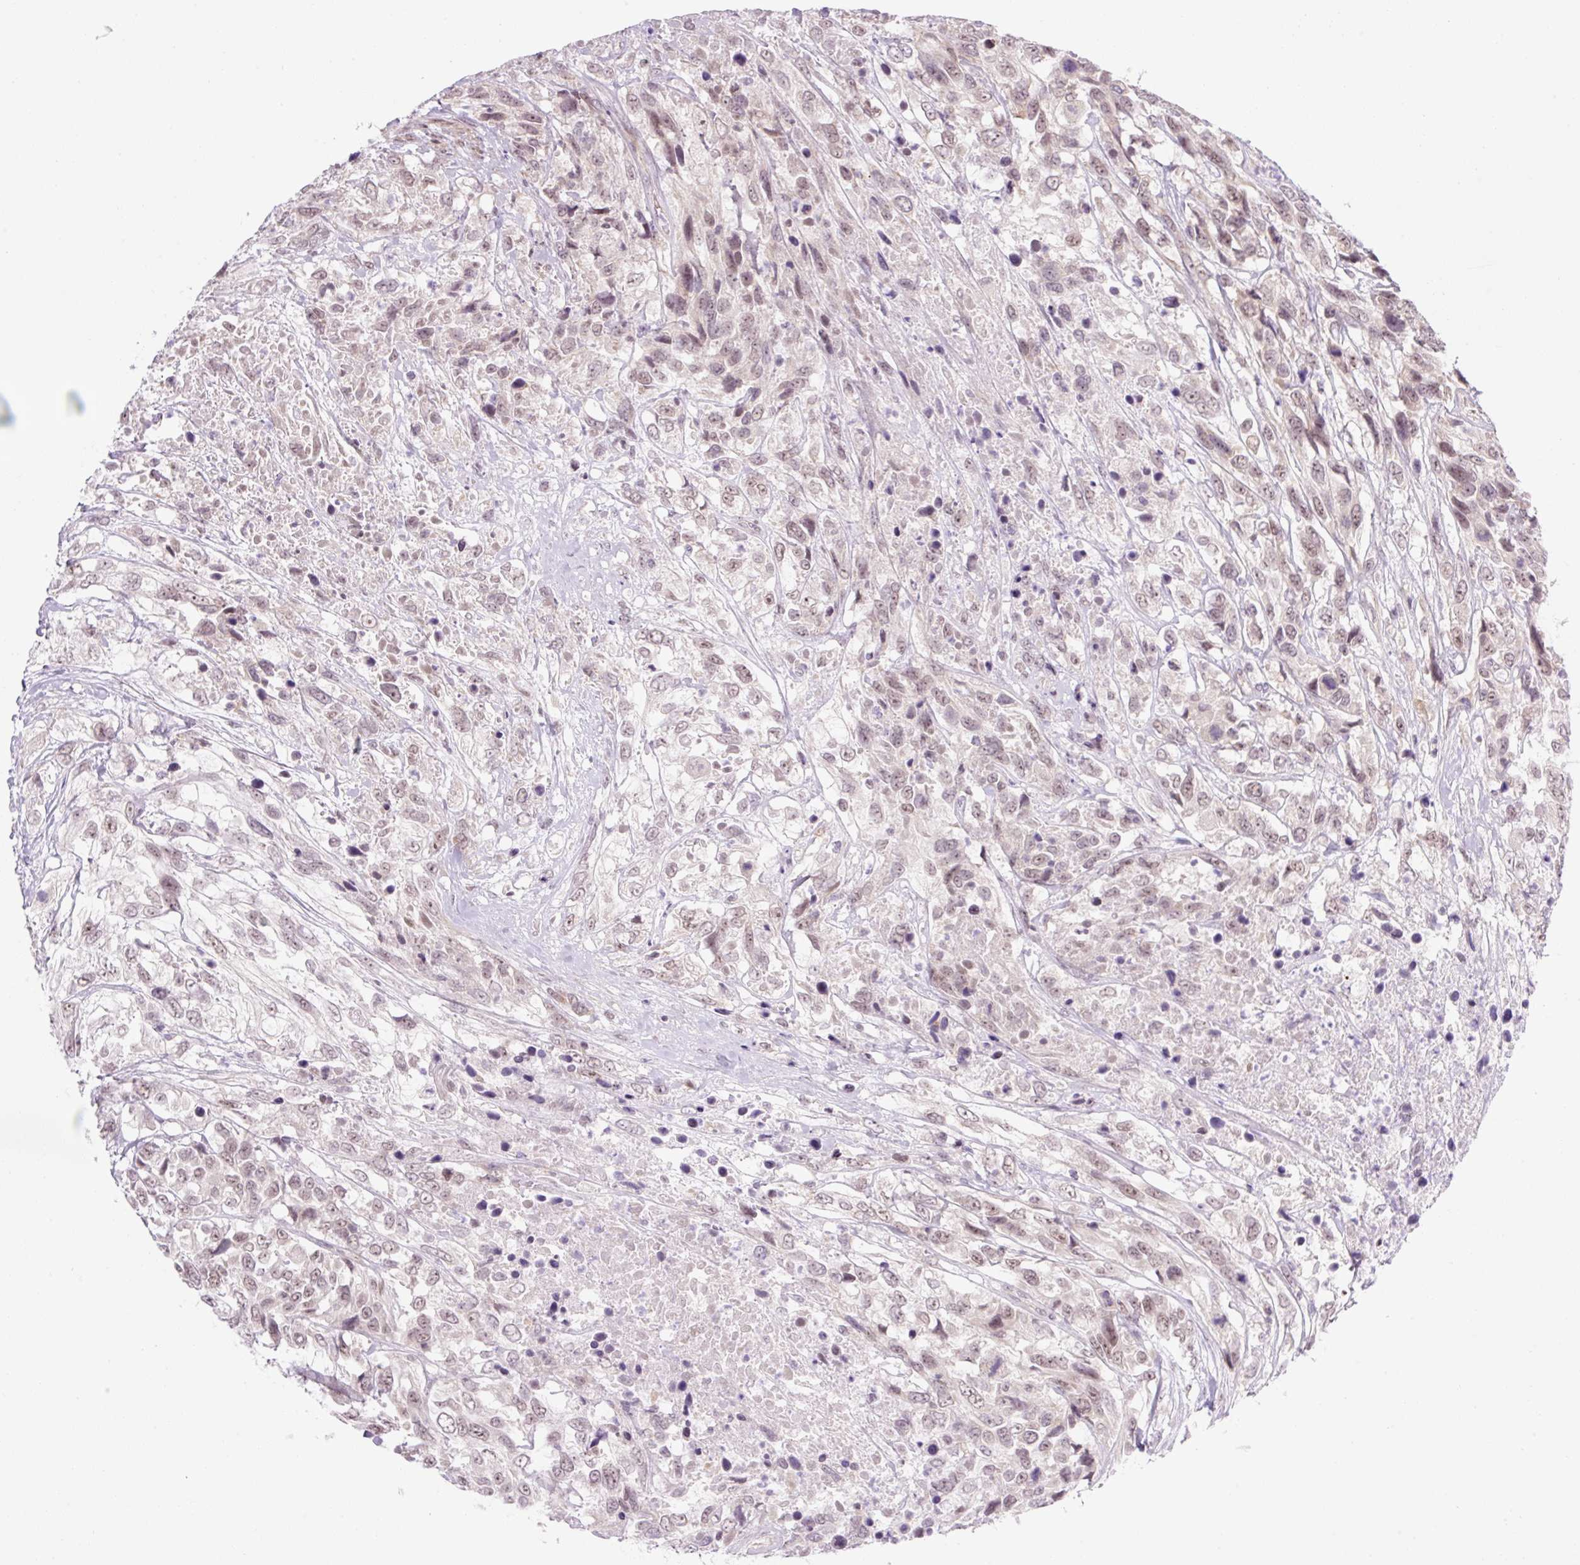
{"staining": {"intensity": "weak", "quantity": ">75%", "location": "nuclear"}, "tissue": "urothelial cancer", "cell_type": "Tumor cells", "image_type": "cancer", "snomed": [{"axis": "morphology", "description": "Urothelial carcinoma, High grade"}, {"axis": "topography", "description": "Urinary bladder"}], "caption": "Urothelial cancer stained with immunohistochemistry (IHC) displays weak nuclear staining in about >75% of tumor cells.", "gene": "ICE1", "patient": {"sex": "female", "age": 70}}